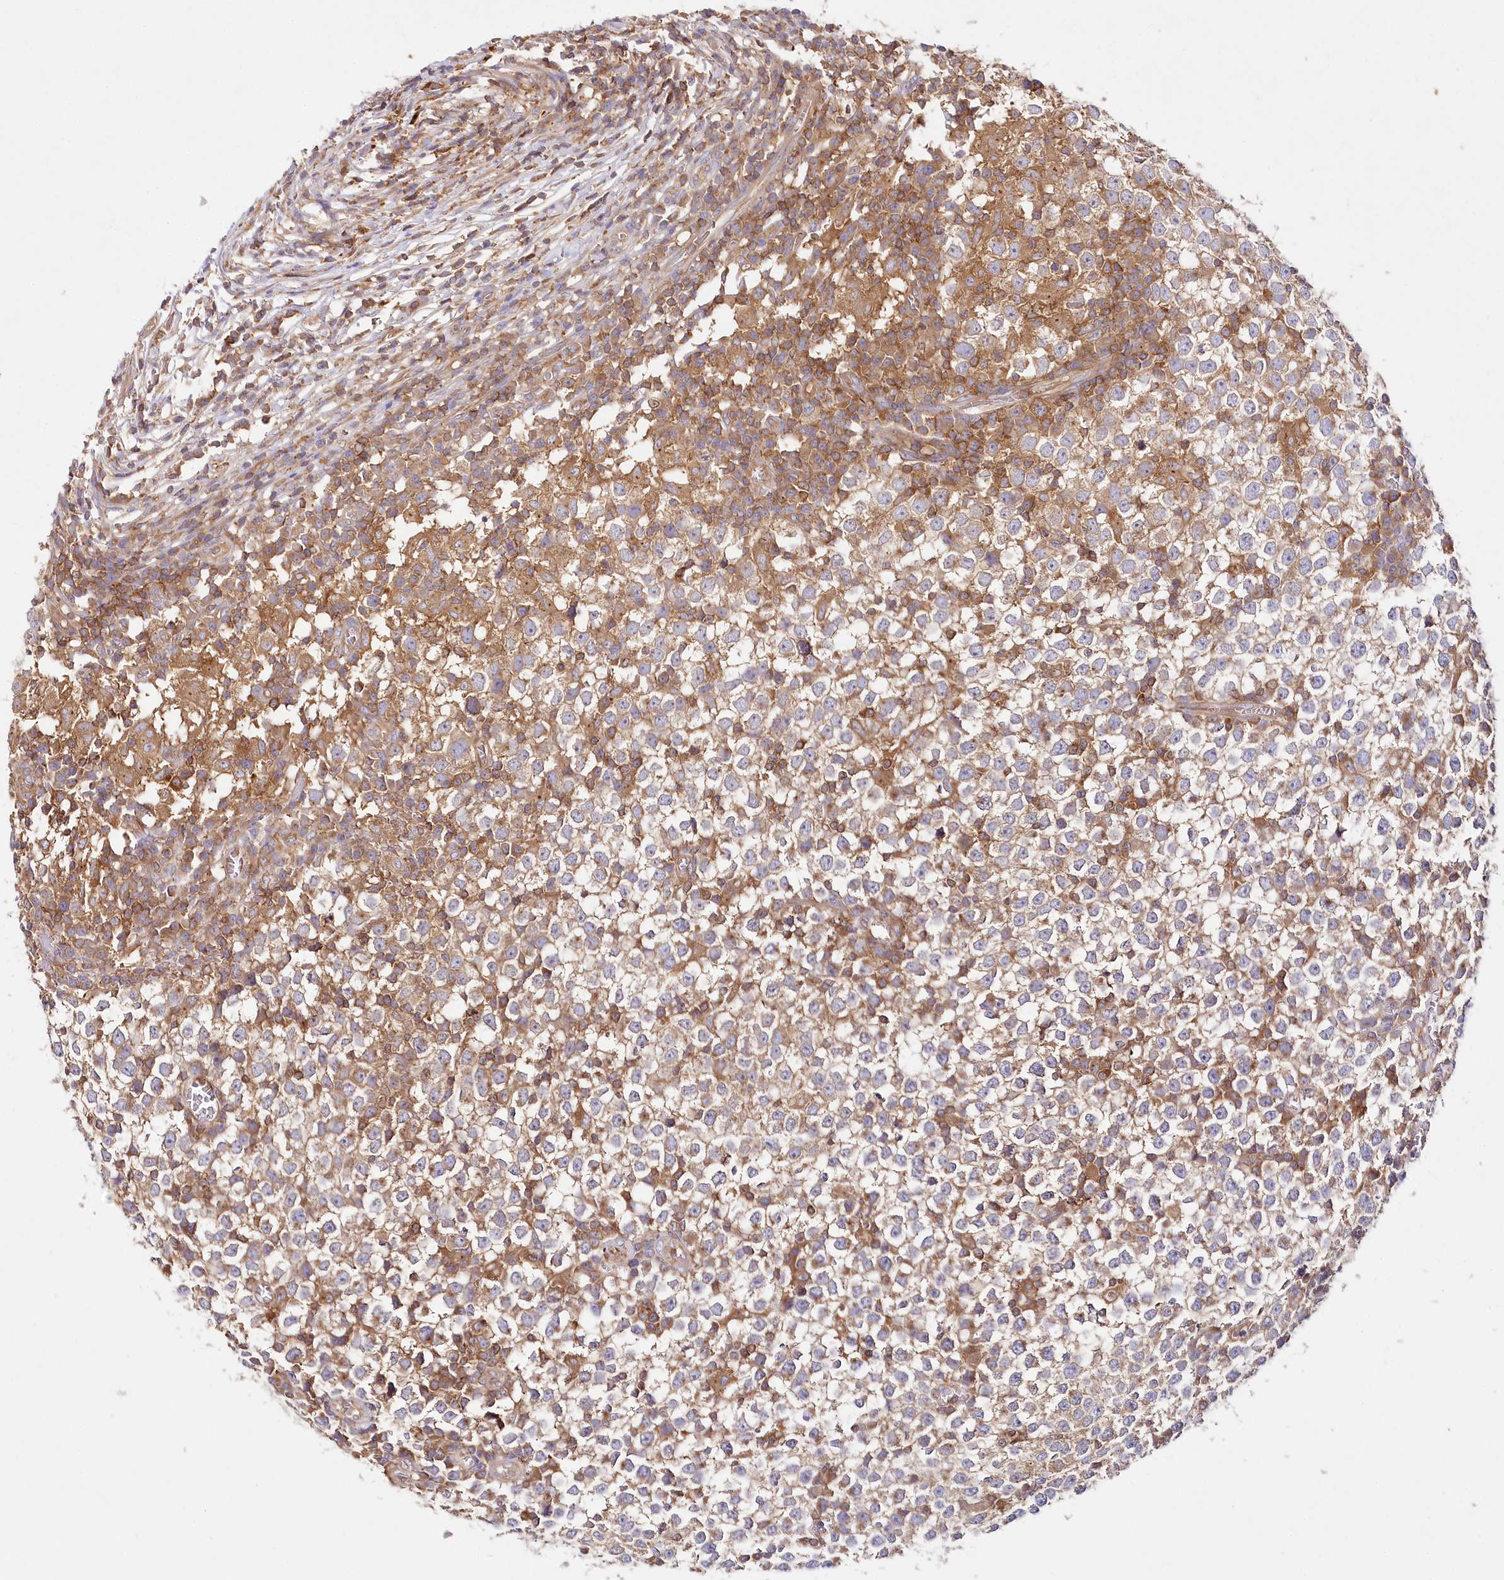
{"staining": {"intensity": "weak", "quantity": "<25%", "location": "cytoplasmic/membranous"}, "tissue": "testis cancer", "cell_type": "Tumor cells", "image_type": "cancer", "snomed": [{"axis": "morphology", "description": "Seminoma, NOS"}, {"axis": "topography", "description": "Testis"}], "caption": "Immunohistochemistry of human testis seminoma exhibits no positivity in tumor cells.", "gene": "ABRAXAS2", "patient": {"sex": "male", "age": 65}}